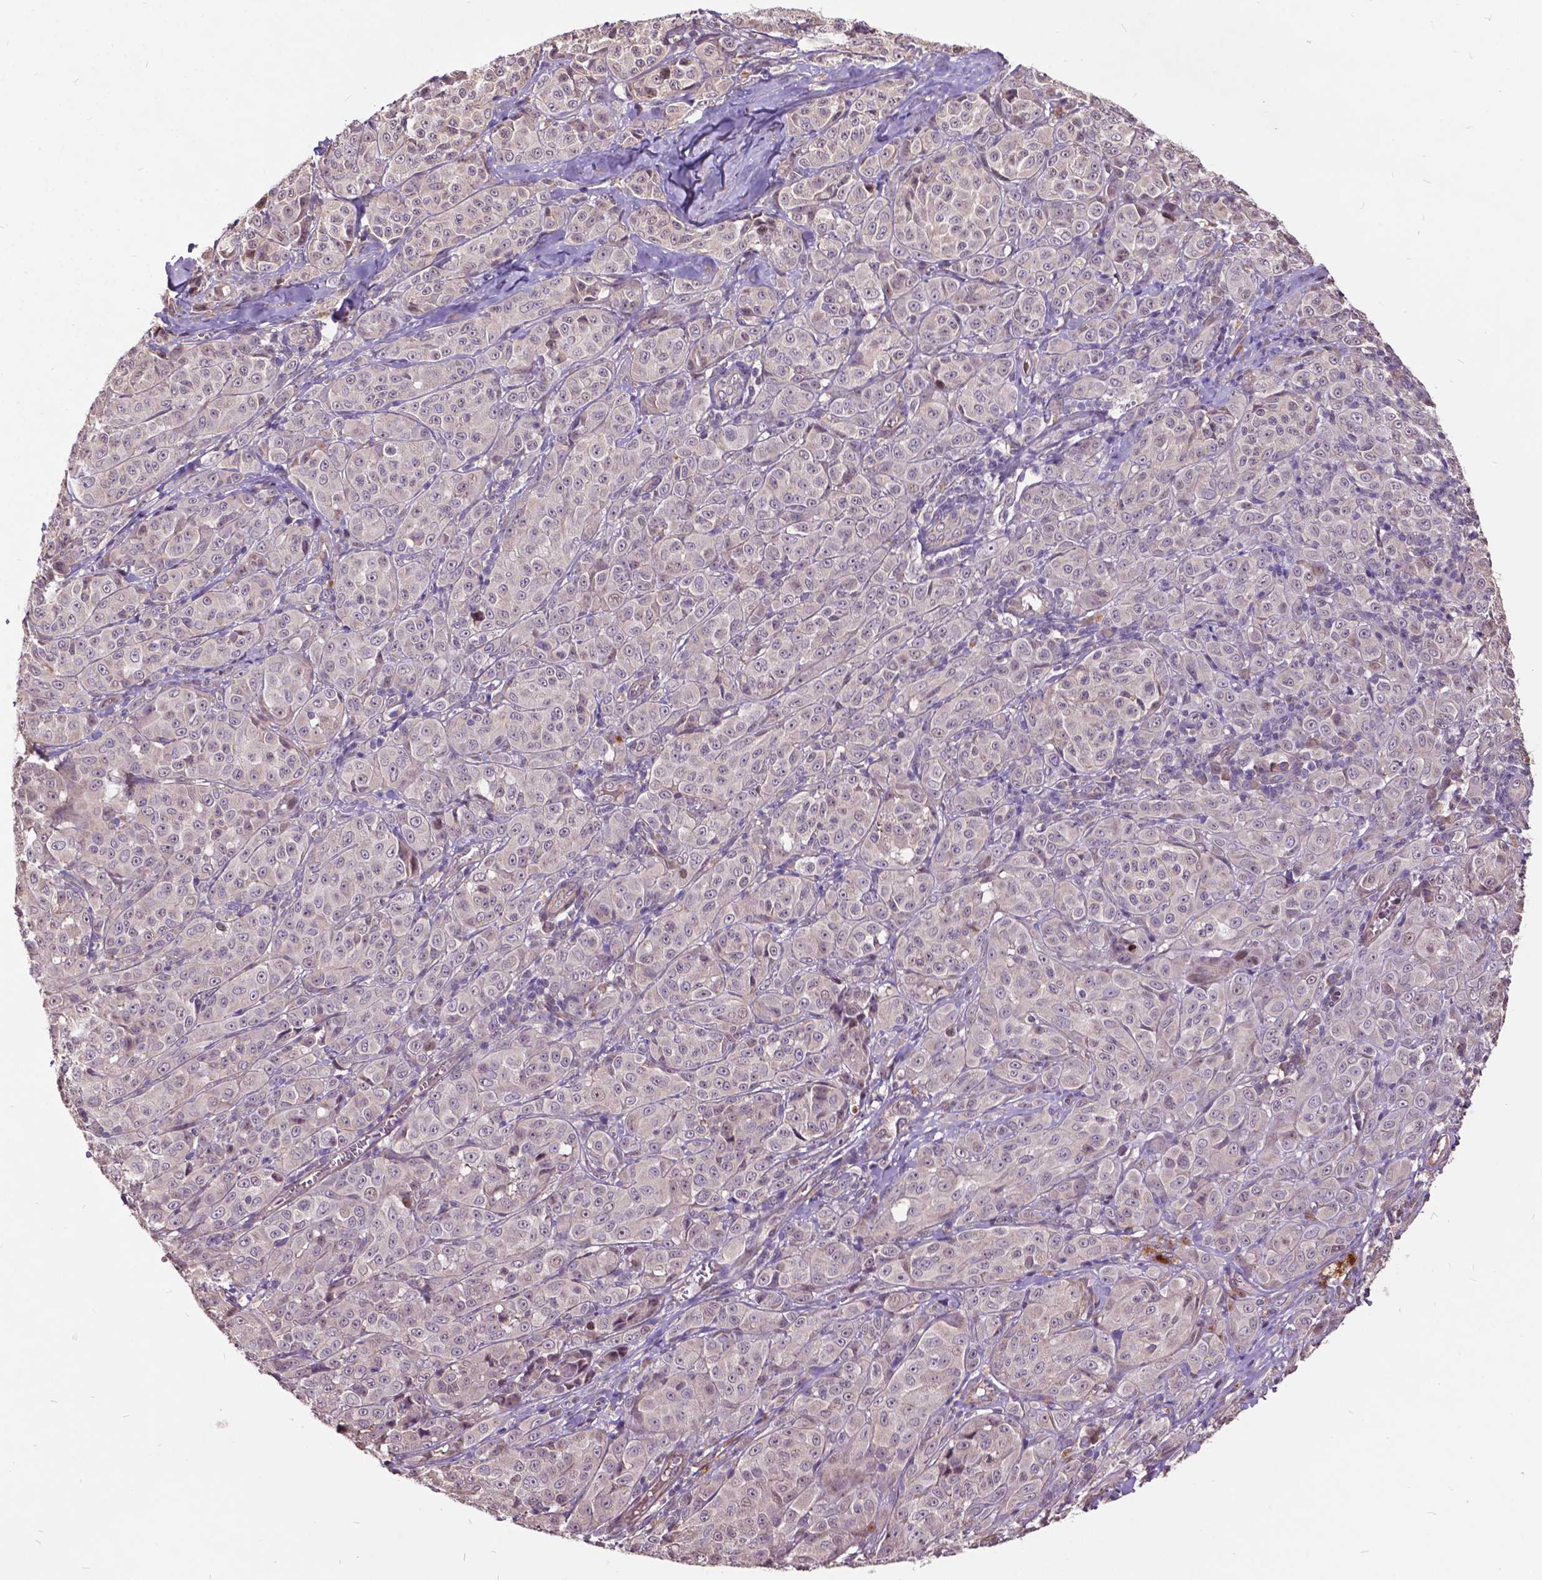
{"staining": {"intensity": "negative", "quantity": "none", "location": "none"}, "tissue": "melanoma", "cell_type": "Tumor cells", "image_type": "cancer", "snomed": [{"axis": "morphology", "description": "Malignant melanoma, NOS"}, {"axis": "topography", "description": "Skin"}], "caption": "High magnification brightfield microscopy of melanoma stained with DAB (brown) and counterstained with hematoxylin (blue): tumor cells show no significant expression. (Stains: DAB immunohistochemistry with hematoxylin counter stain, Microscopy: brightfield microscopy at high magnification).", "gene": "AP1S3", "patient": {"sex": "male", "age": 89}}